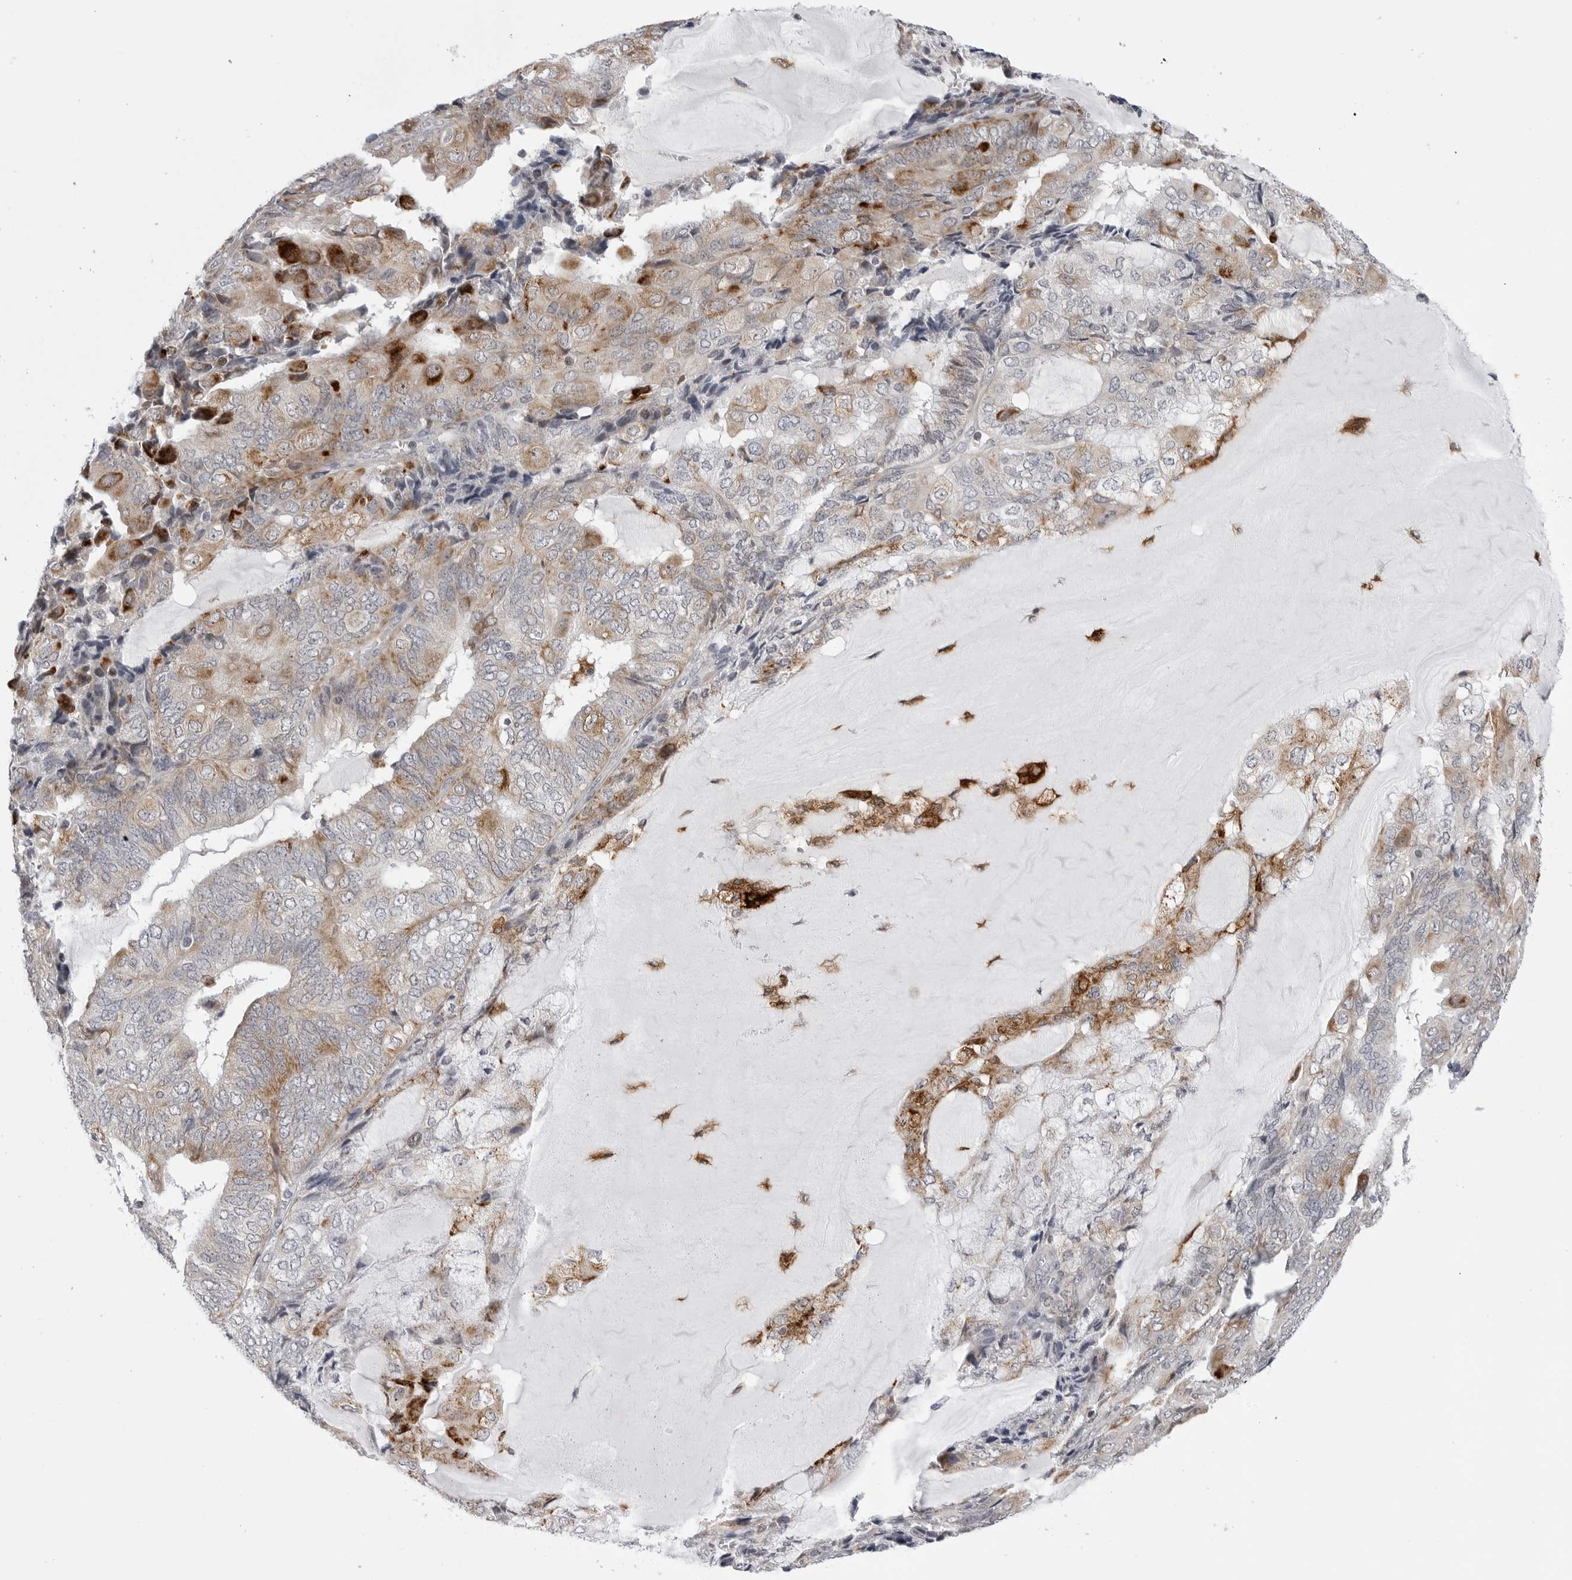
{"staining": {"intensity": "weak", "quantity": "25%-75%", "location": "cytoplasmic/membranous"}, "tissue": "endometrial cancer", "cell_type": "Tumor cells", "image_type": "cancer", "snomed": [{"axis": "morphology", "description": "Adenocarcinoma, NOS"}, {"axis": "topography", "description": "Endometrium"}], "caption": "Endometrial cancer (adenocarcinoma) tissue shows weak cytoplasmic/membranous positivity in about 25%-75% of tumor cells The protein is stained brown, and the nuclei are stained in blue (DAB (3,3'-diaminobenzidine) IHC with brightfield microscopy, high magnification).", "gene": "CDK20", "patient": {"sex": "female", "age": 81}}